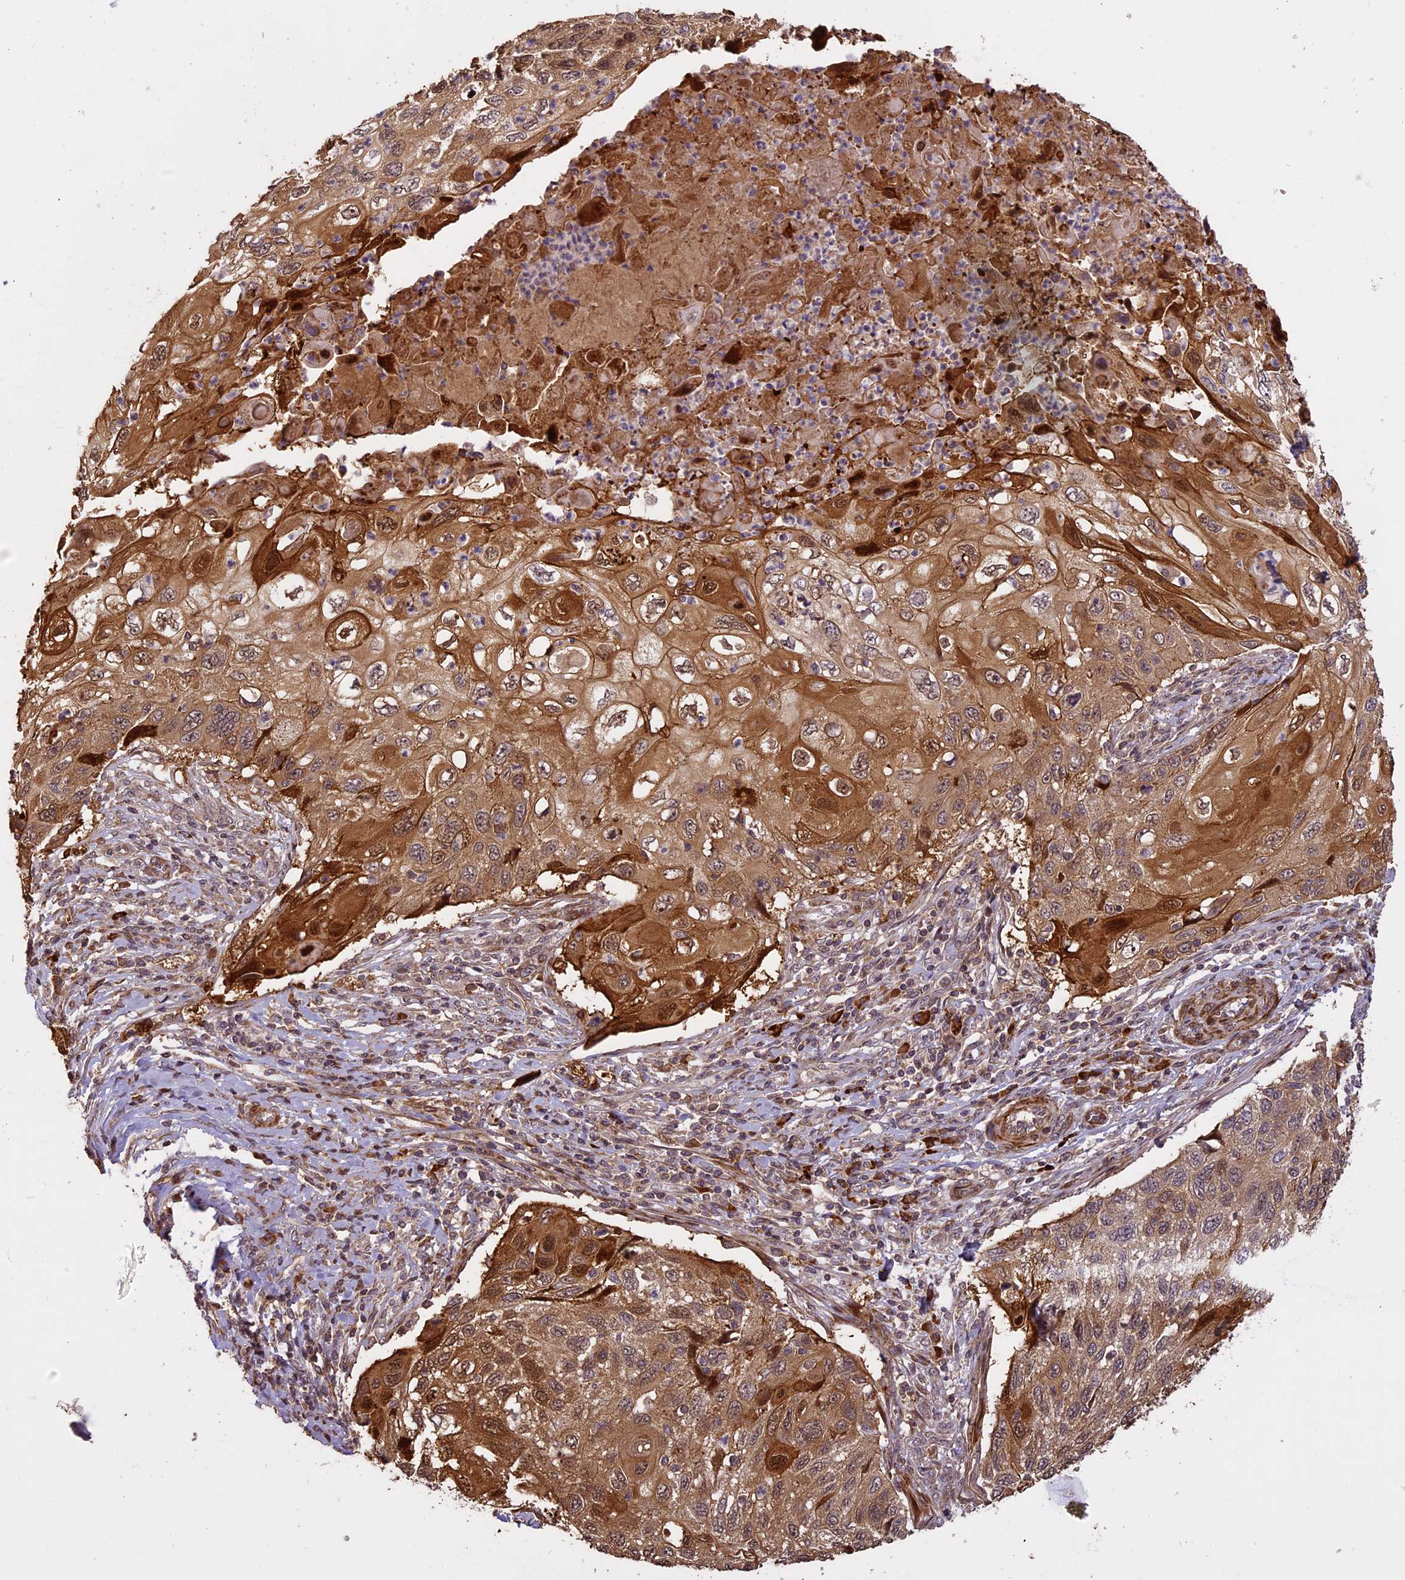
{"staining": {"intensity": "moderate", "quantity": ">75%", "location": "cytoplasmic/membranous,nuclear"}, "tissue": "cervical cancer", "cell_type": "Tumor cells", "image_type": "cancer", "snomed": [{"axis": "morphology", "description": "Squamous cell carcinoma, NOS"}, {"axis": "topography", "description": "Cervix"}], "caption": "Moderate cytoplasmic/membranous and nuclear expression for a protein is appreciated in about >75% of tumor cells of cervical cancer (squamous cell carcinoma) using immunohistochemistry (IHC).", "gene": "ENHO", "patient": {"sex": "female", "age": 70}}